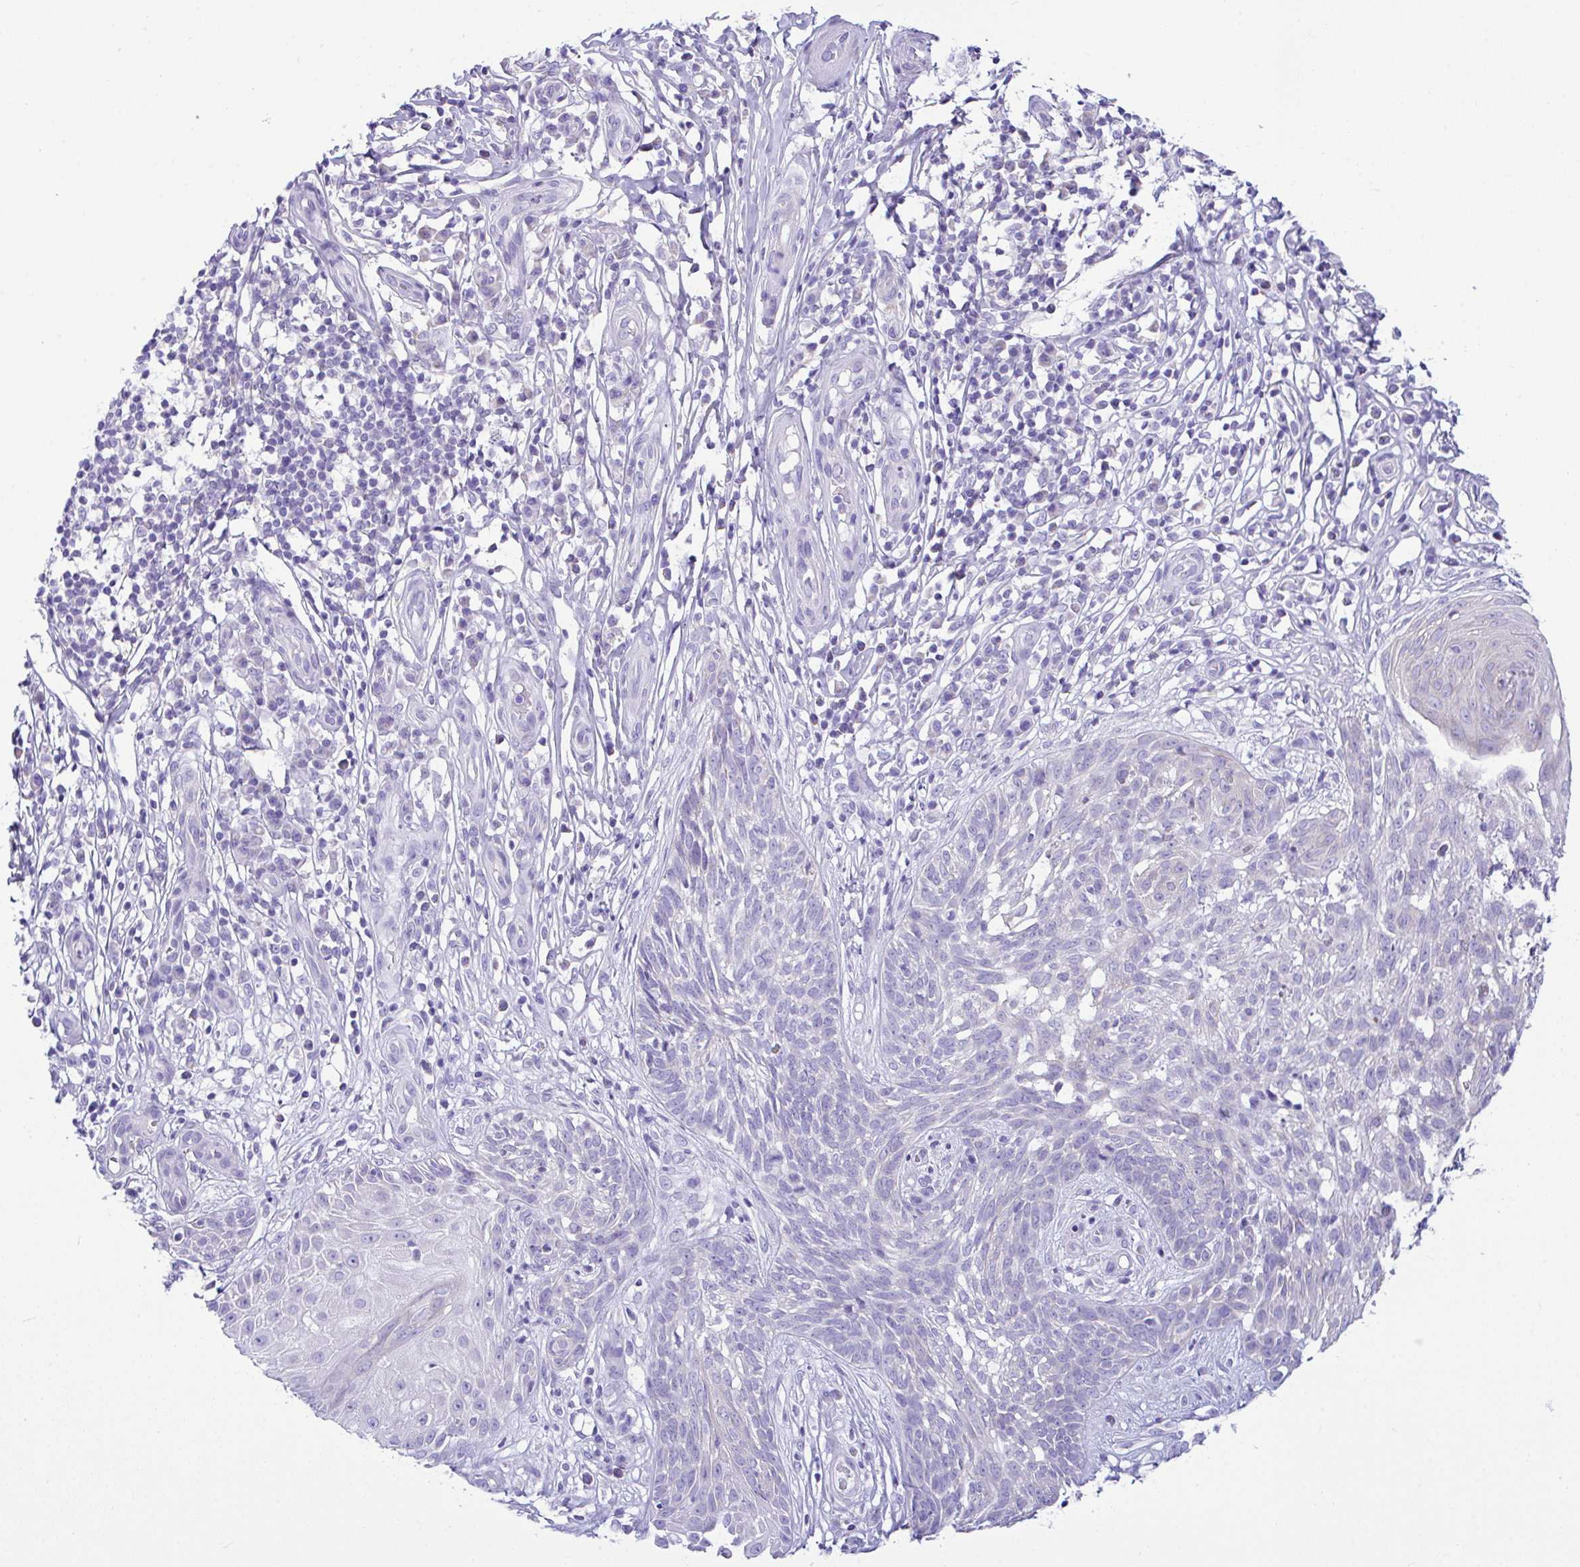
{"staining": {"intensity": "negative", "quantity": "none", "location": "none"}, "tissue": "skin cancer", "cell_type": "Tumor cells", "image_type": "cancer", "snomed": [{"axis": "morphology", "description": "Basal cell carcinoma"}, {"axis": "topography", "description": "Skin"}, {"axis": "topography", "description": "Skin, foot"}], "caption": "DAB immunohistochemical staining of human skin cancer demonstrates no significant staining in tumor cells.", "gene": "NLRP8", "patient": {"sex": "female", "age": 86}}